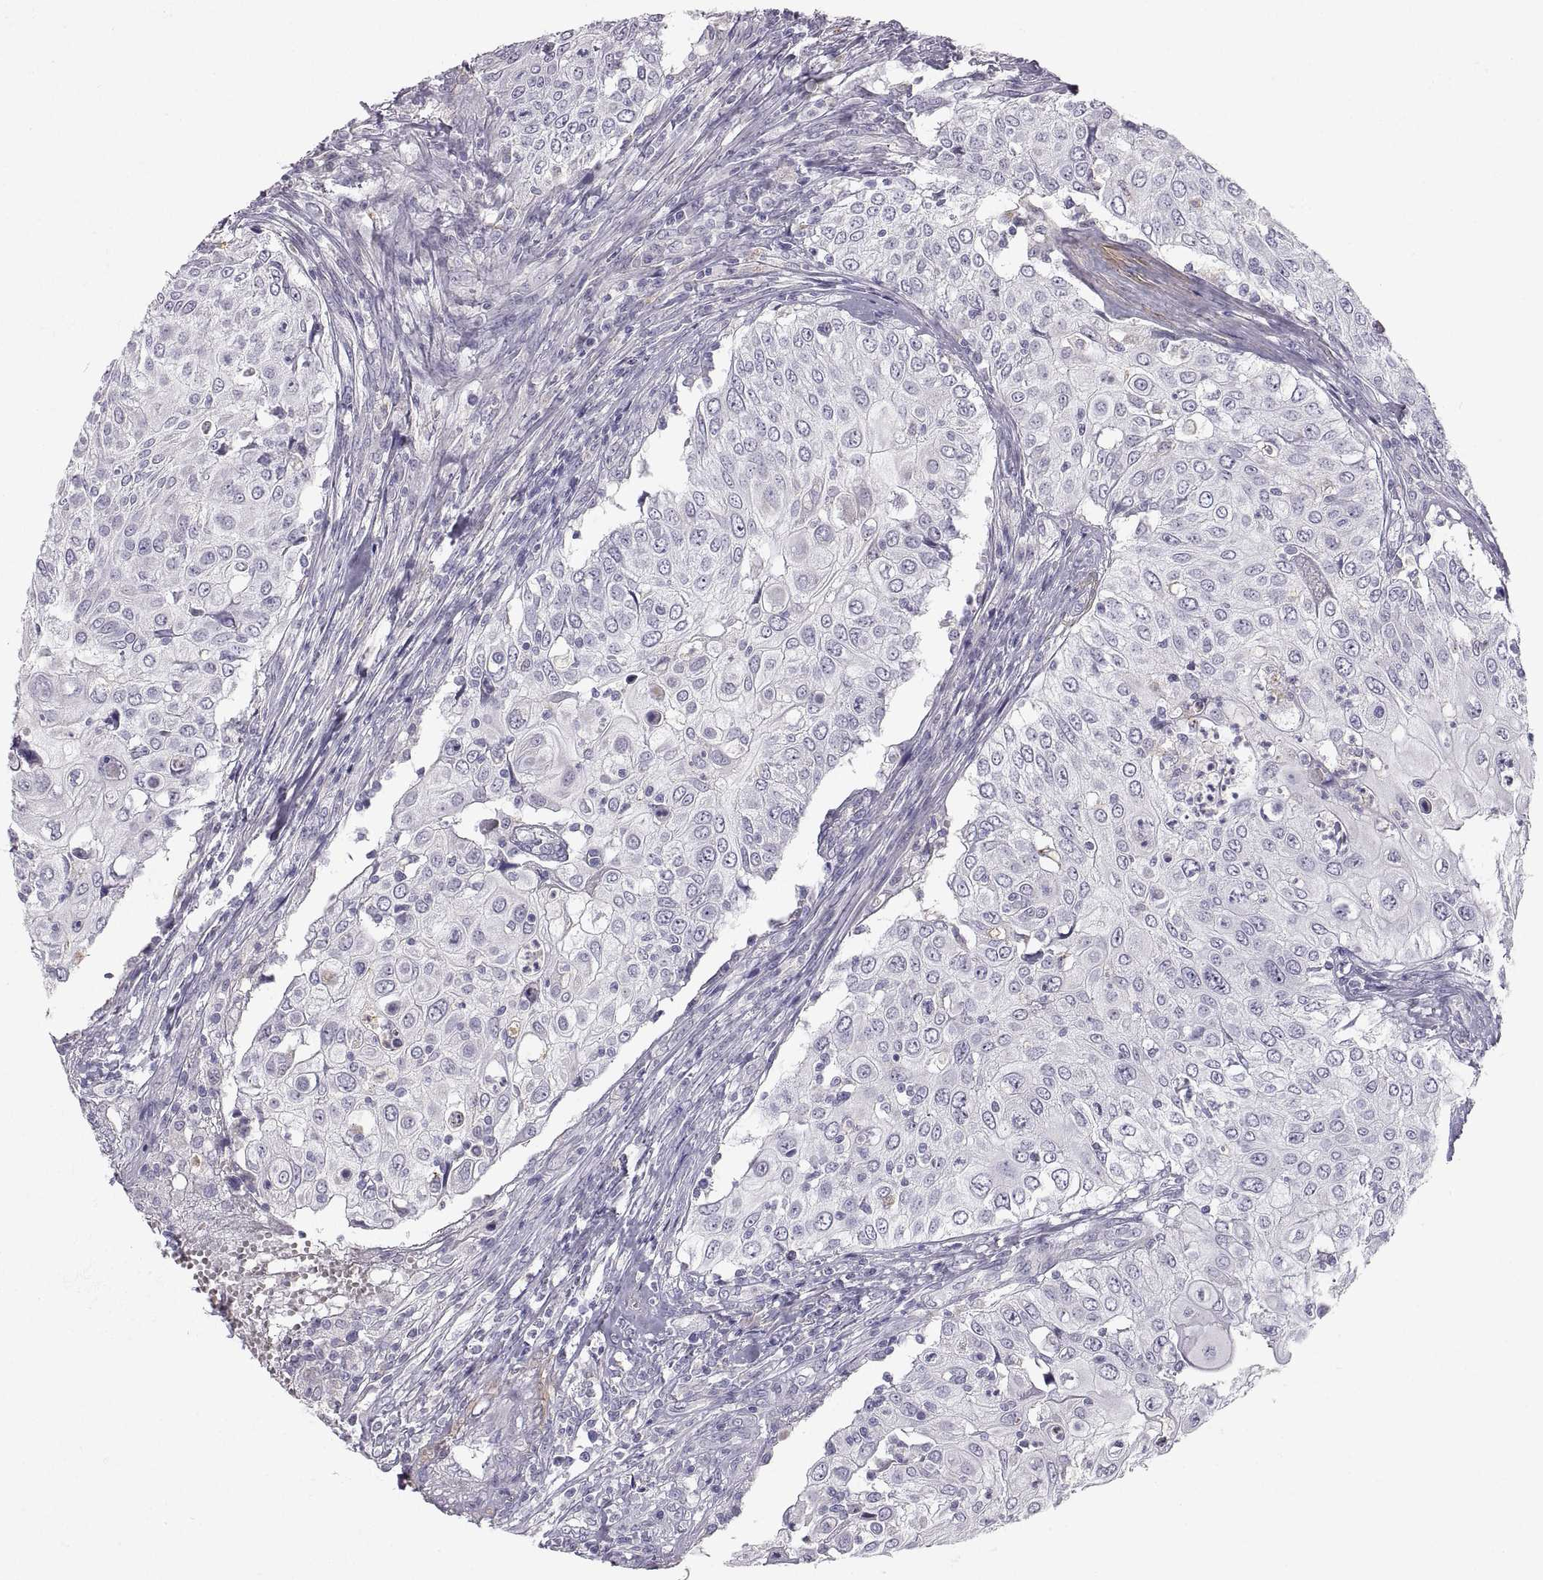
{"staining": {"intensity": "negative", "quantity": "none", "location": "none"}, "tissue": "urothelial cancer", "cell_type": "Tumor cells", "image_type": "cancer", "snomed": [{"axis": "morphology", "description": "Urothelial carcinoma, High grade"}, {"axis": "topography", "description": "Urinary bladder"}], "caption": "Immunohistochemistry (IHC) photomicrograph of neoplastic tissue: high-grade urothelial carcinoma stained with DAB (3,3'-diaminobenzidine) shows no significant protein staining in tumor cells. (DAB (3,3'-diaminobenzidine) IHC, high magnification).", "gene": "PGM5", "patient": {"sex": "female", "age": 79}}